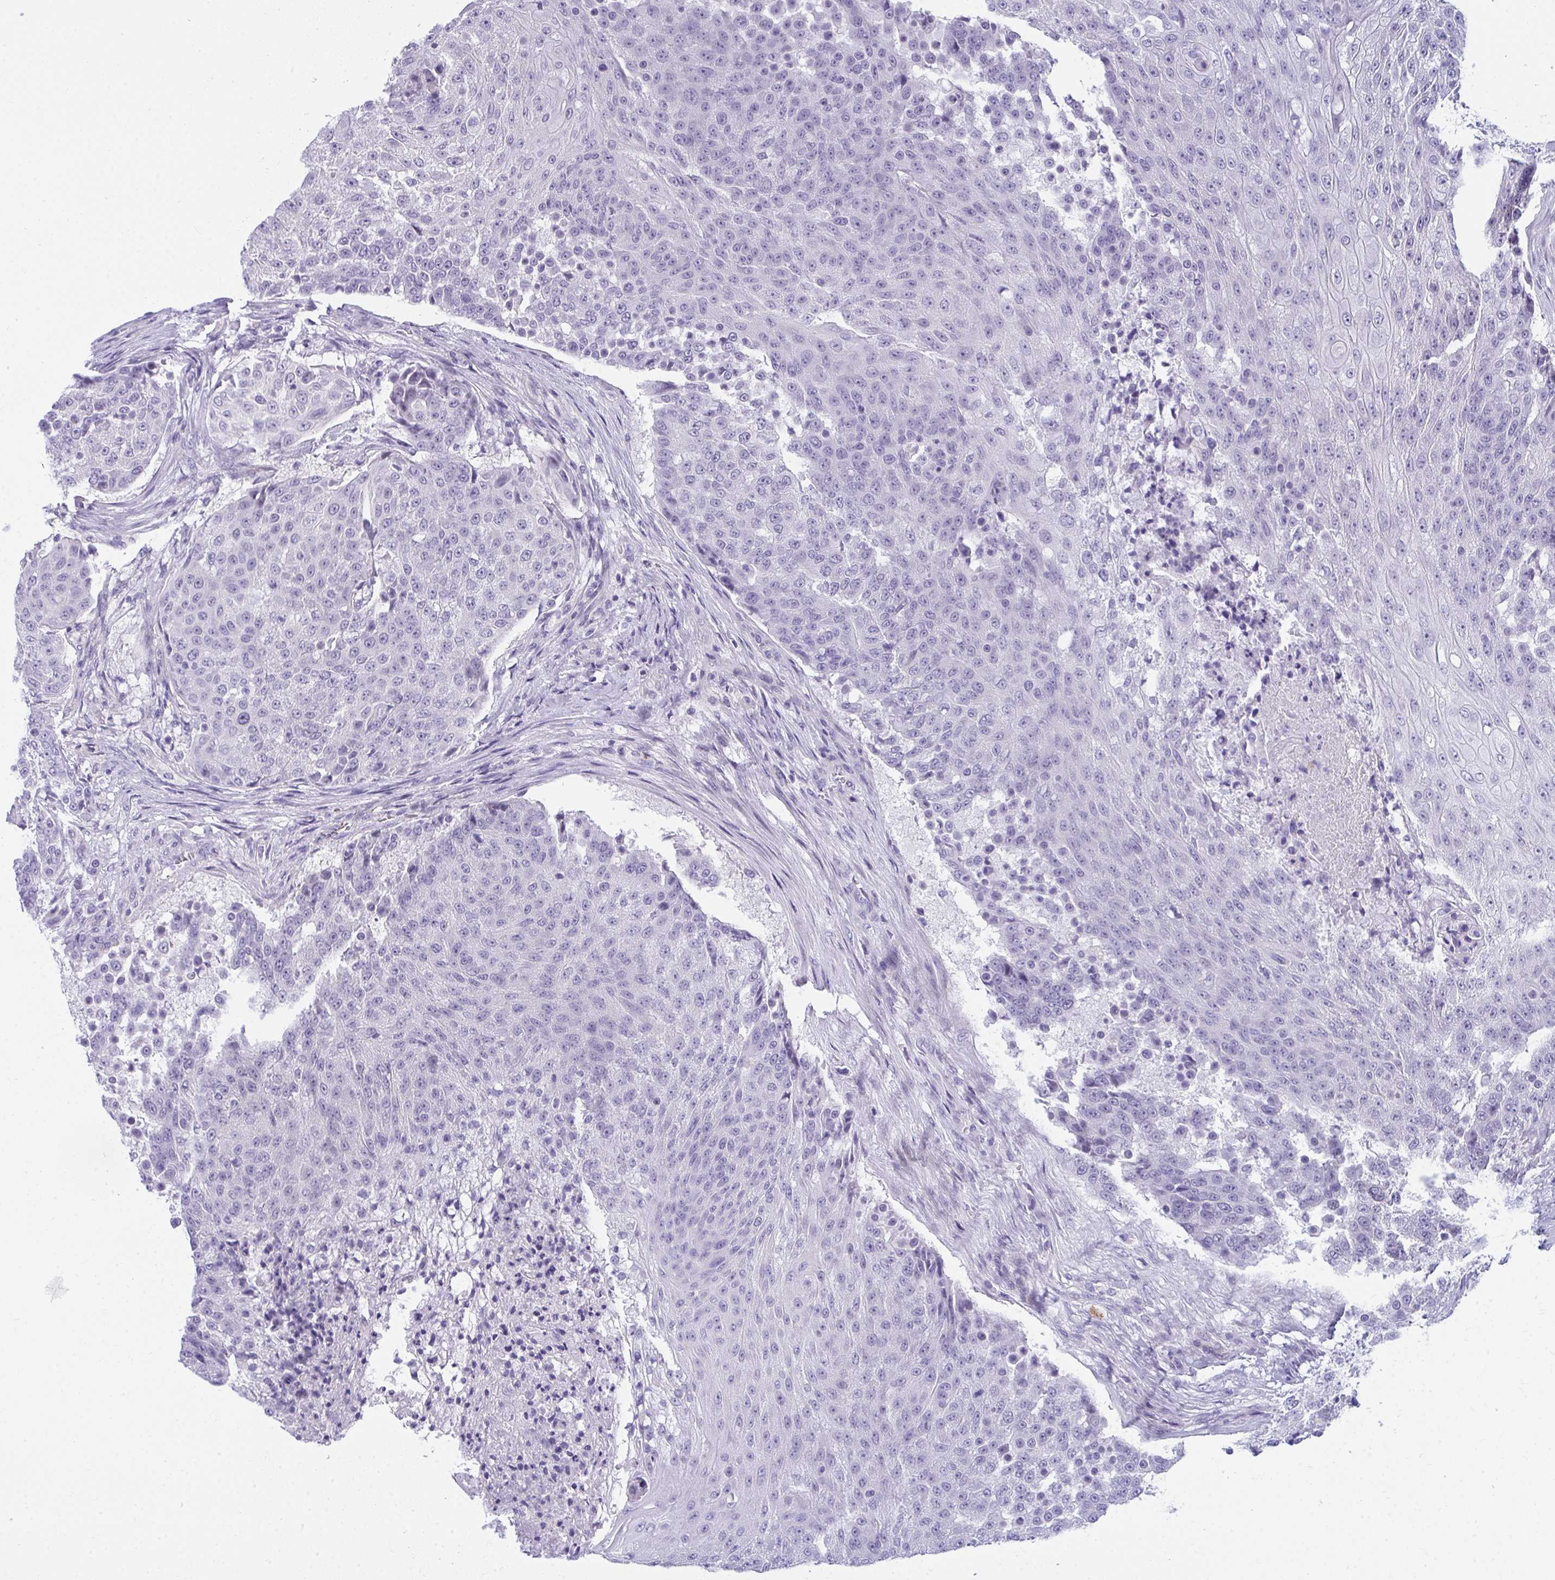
{"staining": {"intensity": "negative", "quantity": "none", "location": "none"}, "tissue": "urothelial cancer", "cell_type": "Tumor cells", "image_type": "cancer", "snomed": [{"axis": "morphology", "description": "Urothelial carcinoma, High grade"}, {"axis": "topography", "description": "Urinary bladder"}], "caption": "Human urothelial carcinoma (high-grade) stained for a protein using immunohistochemistry (IHC) demonstrates no staining in tumor cells.", "gene": "TSBP1", "patient": {"sex": "female", "age": 63}}